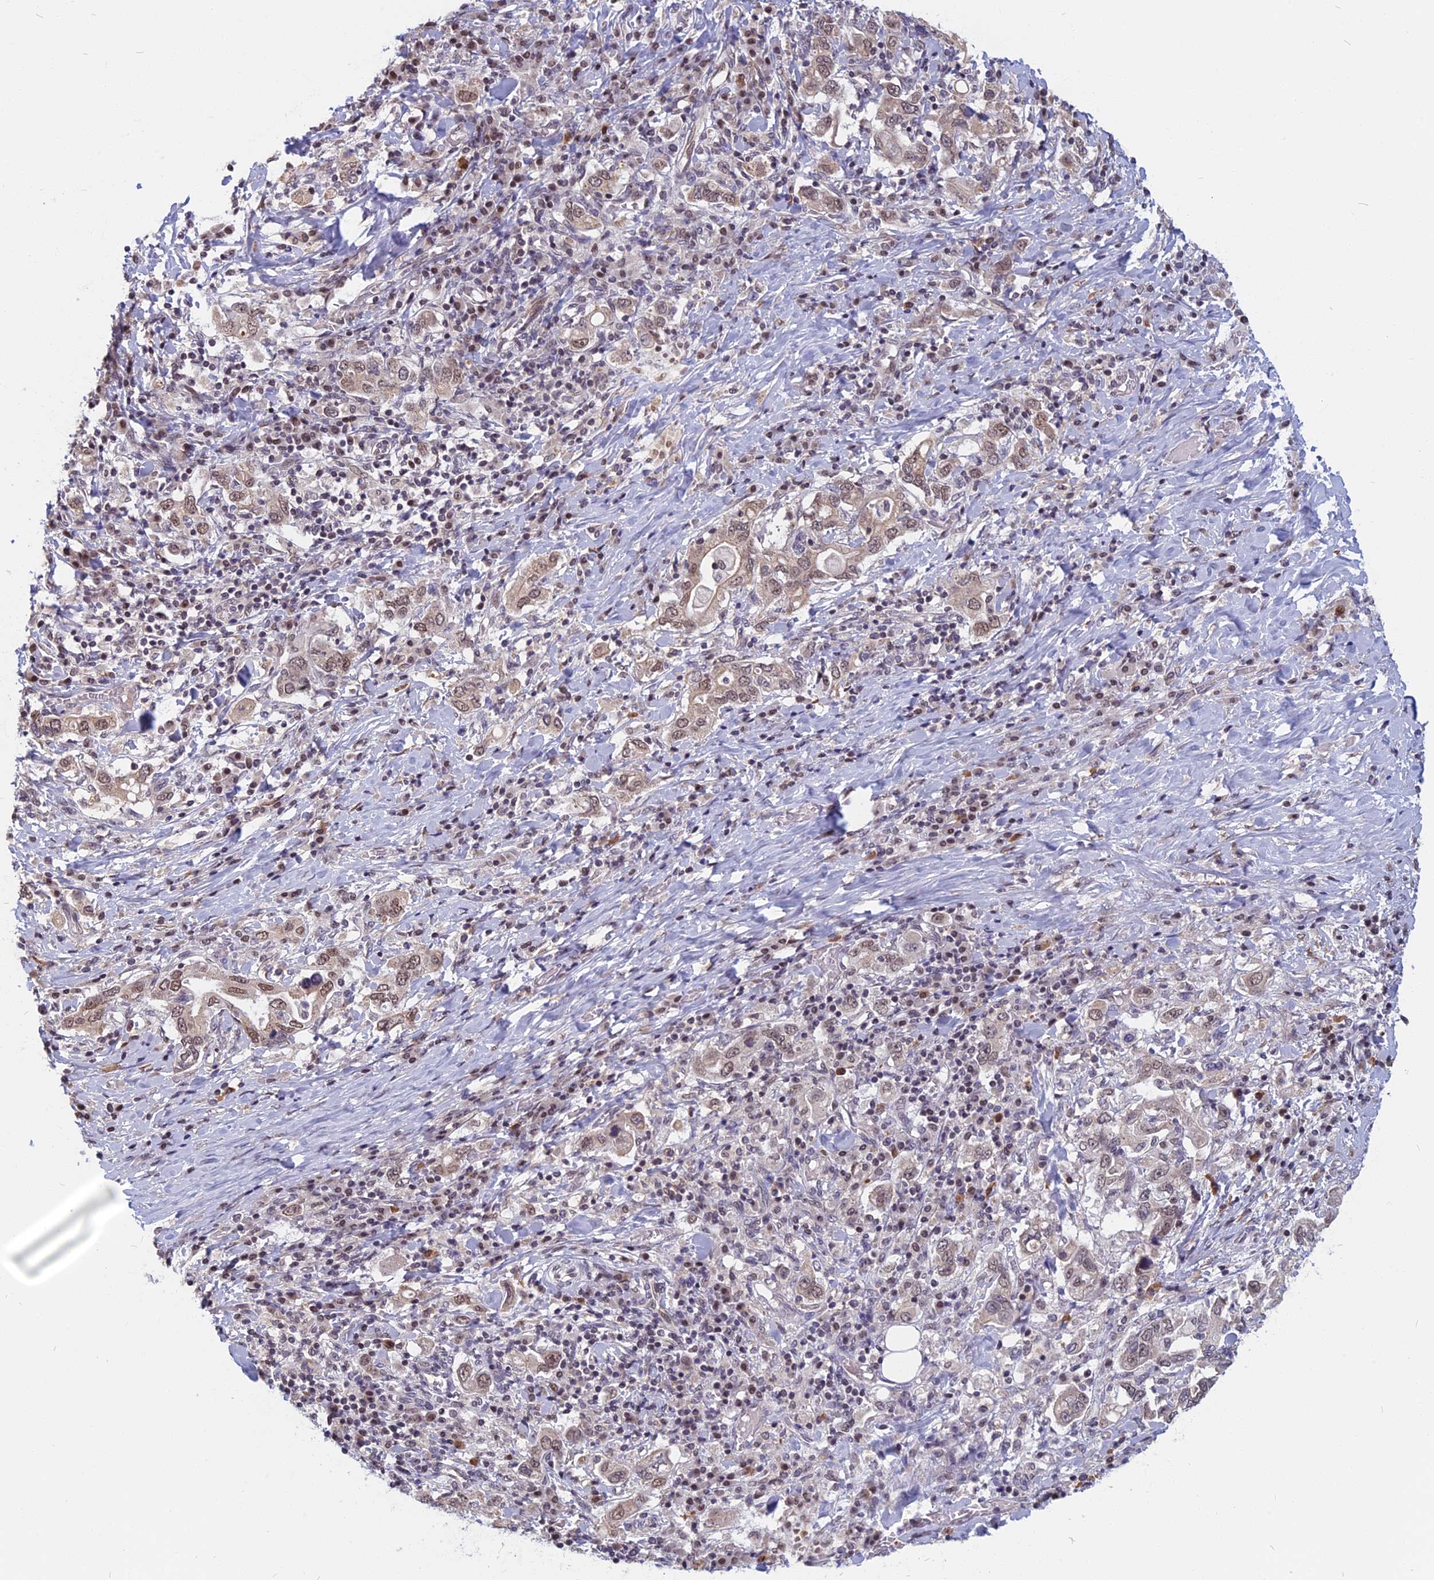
{"staining": {"intensity": "weak", "quantity": "25%-75%", "location": "cytoplasmic/membranous,nuclear"}, "tissue": "stomach cancer", "cell_type": "Tumor cells", "image_type": "cancer", "snomed": [{"axis": "morphology", "description": "Adenocarcinoma, NOS"}, {"axis": "topography", "description": "Stomach, upper"}, {"axis": "topography", "description": "Stomach"}], "caption": "Stomach adenocarcinoma was stained to show a protein in brown. There is low levels of weak cytoplasmic/membranous and nuclear expression in approximately 25%-75% of tumor cells. (Brightfield microscopy of DAB IHC at high magnification).", "gene": "CCDC113", "patient": {"sex": "male", "age": 62}}